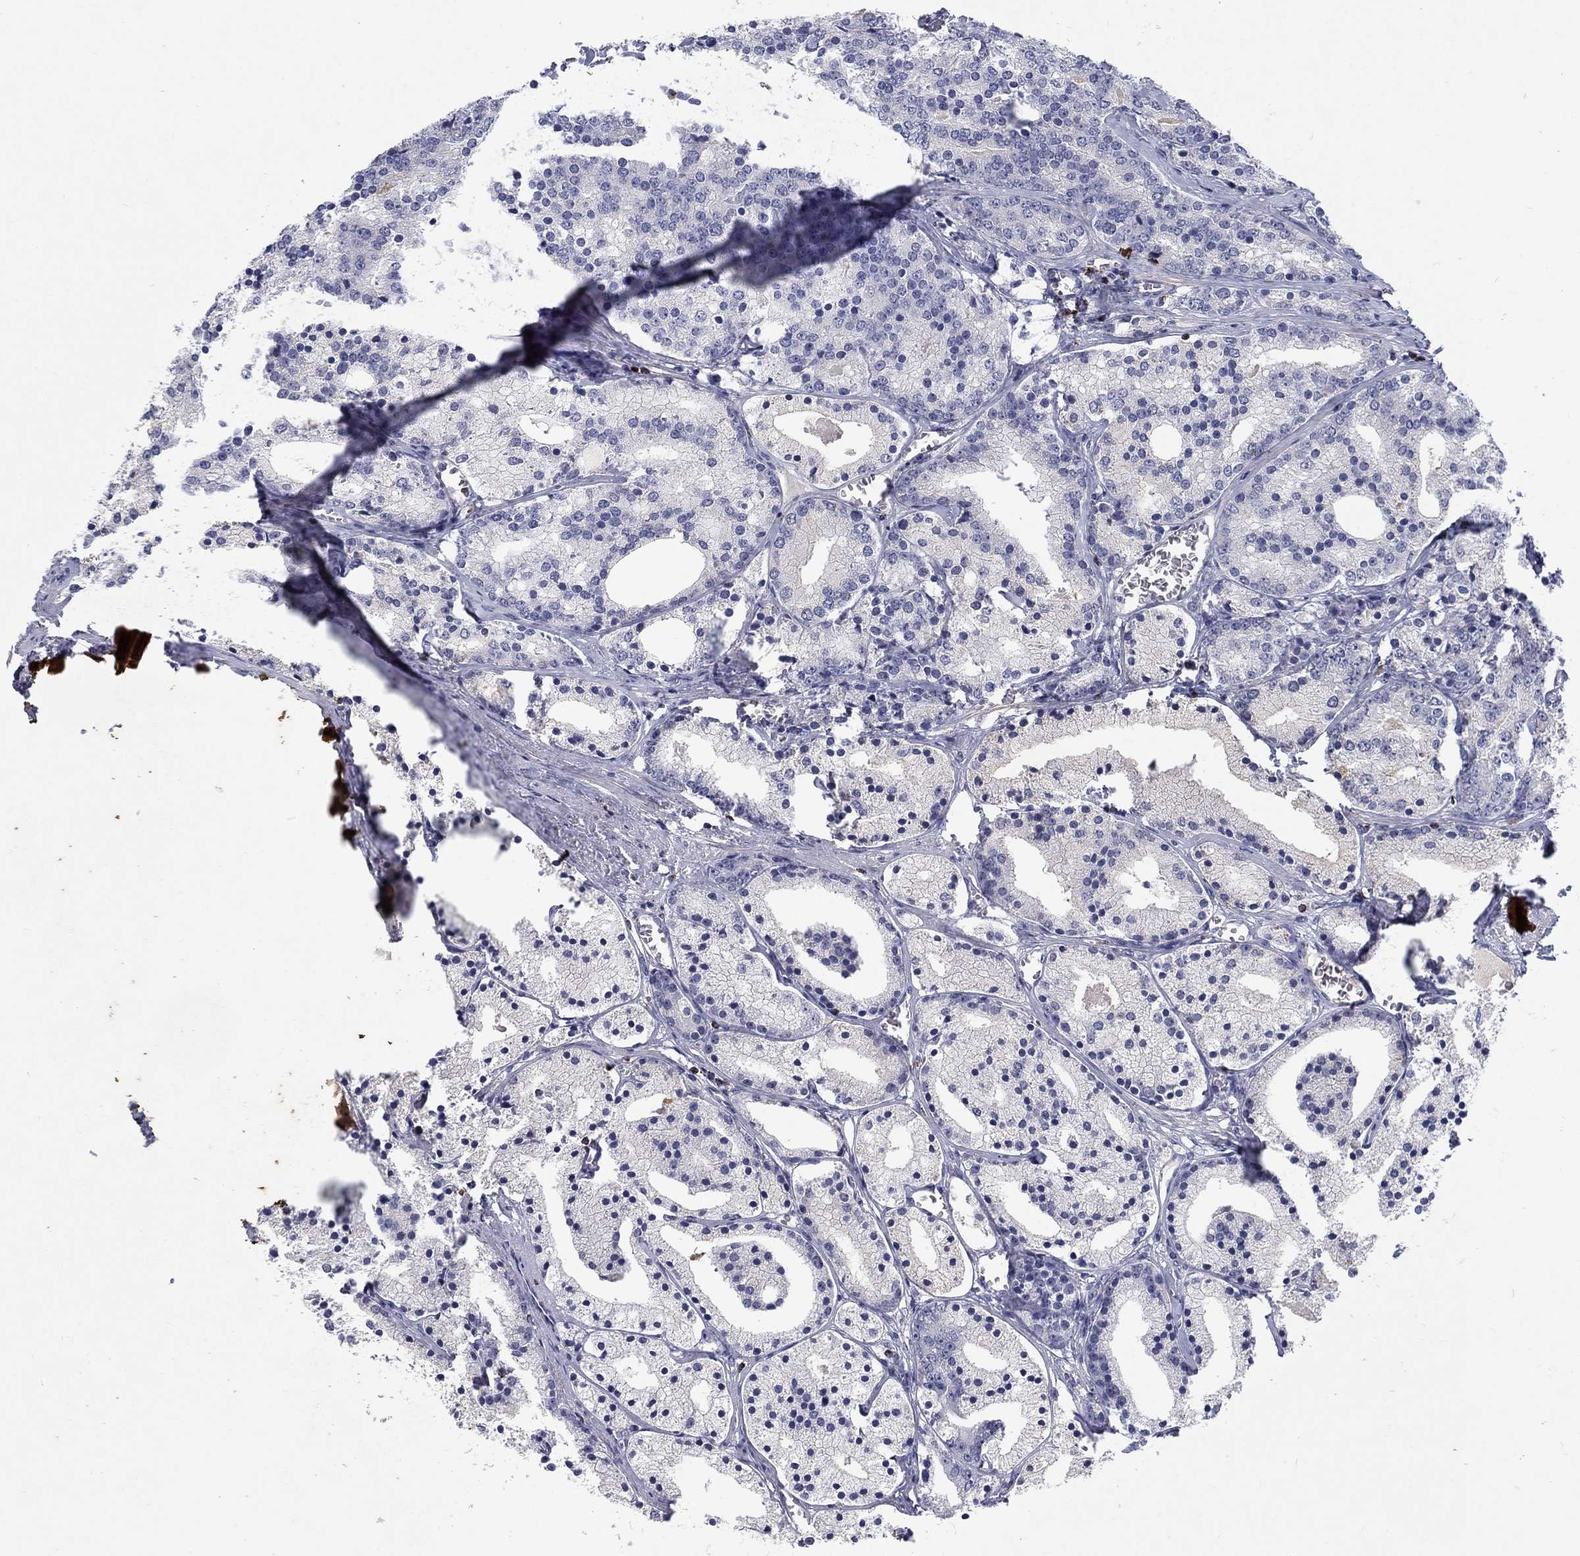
{"staining": {"intensity": "negative", "quantity": "none", "location": "none"}, "tissue": "prostate cancer", "cell_type": "Tumor cells", "image_type": "cancer", "snomed": [{"axis": "morphology", "description": "Adenocarcinoma, NOS"}, {"axis": "topography", "description": "Prostate"}], "caption": "Immunohistochemistry (IHC) of adenocarcinoma (prostate) exhibits no positivity in tumor cells.", "gene": "GZMA", "patient": {"sex": "male", "age": 69}}